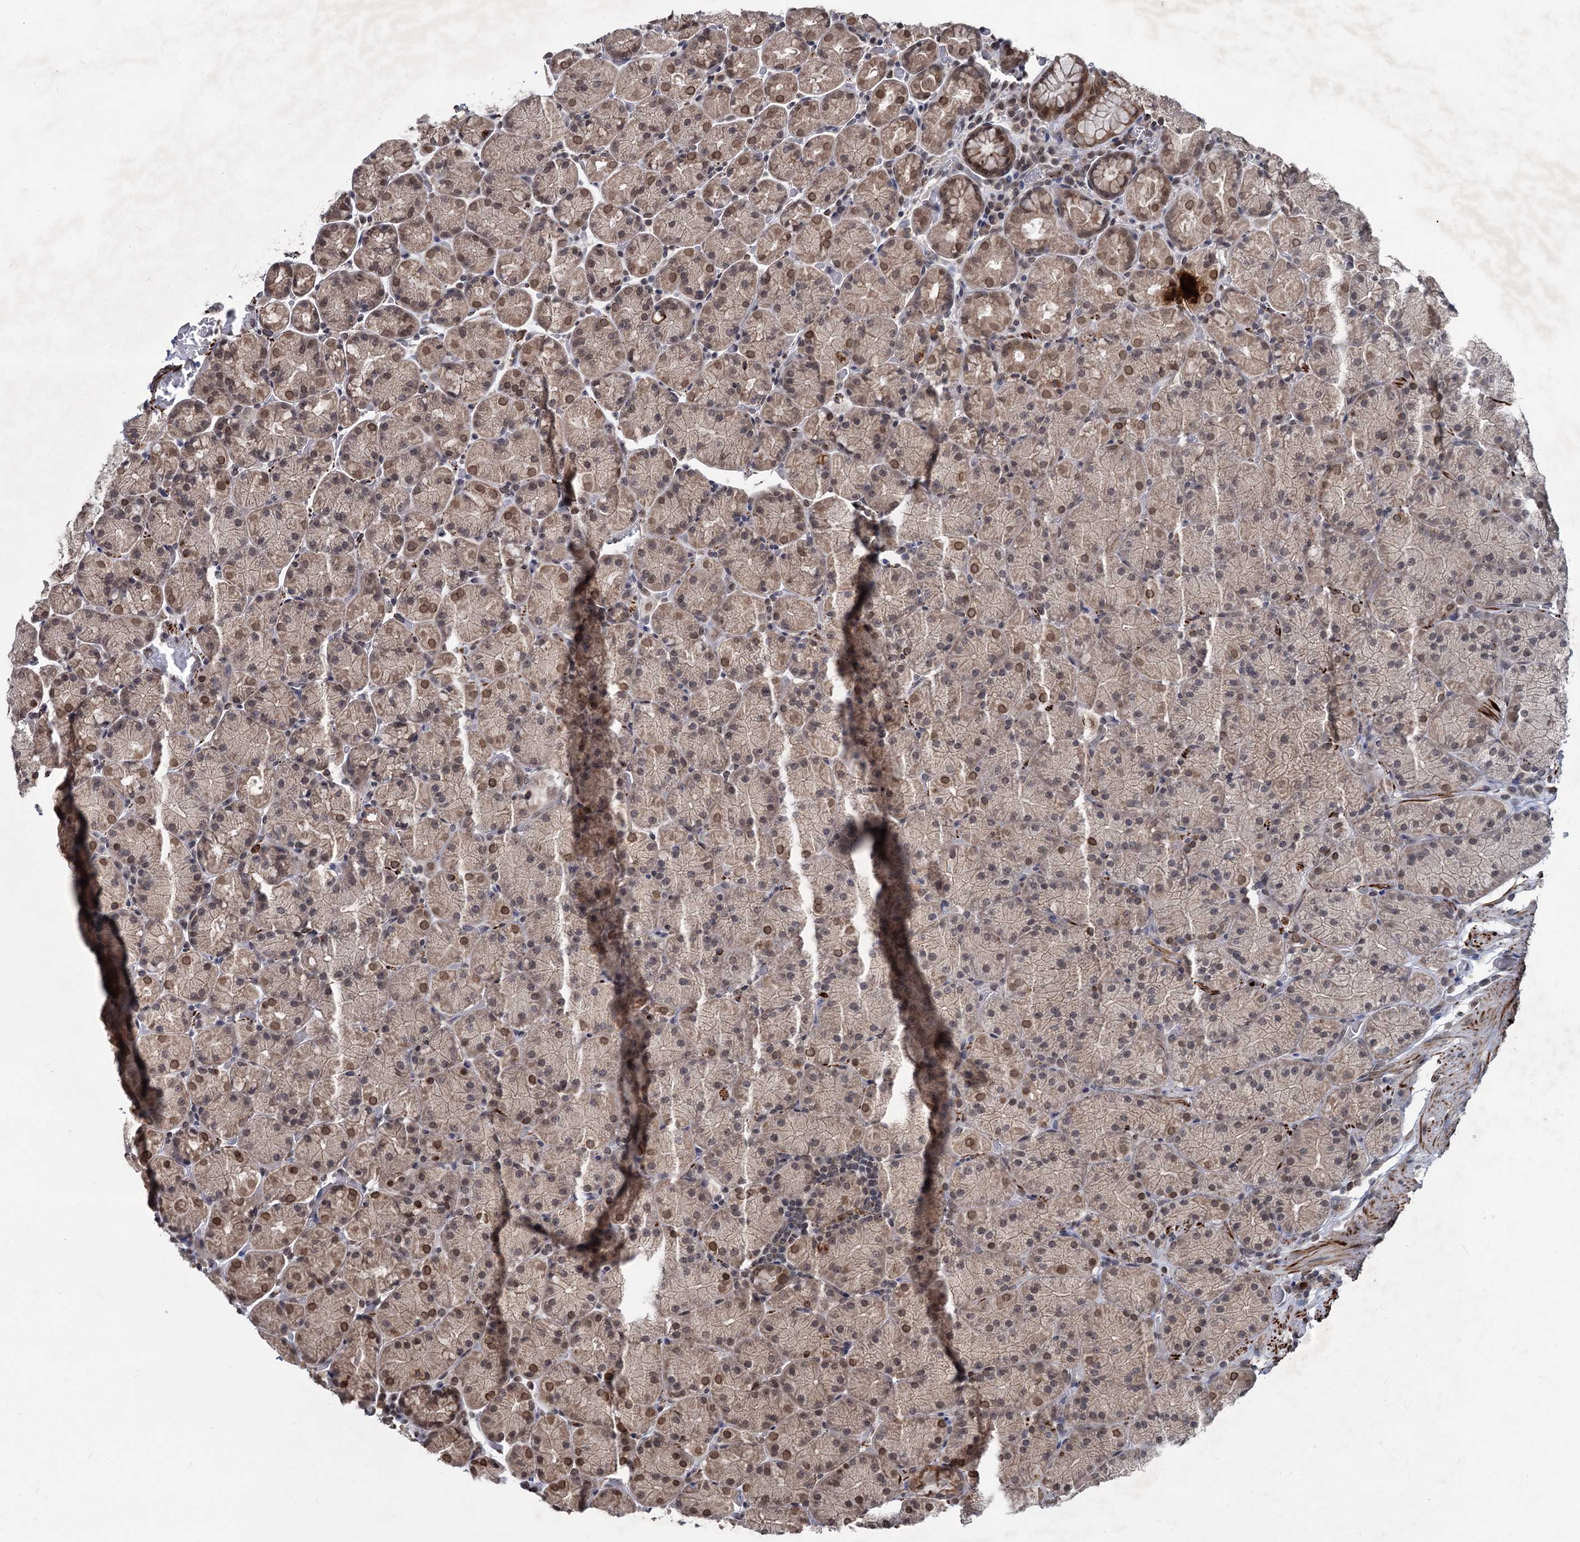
{"staining": {"intensity": "moderate", "quantity": "25%-75%", "location": "cytoplasmic/membranous,nuclear"}, "tissue": "stomach", "cell_type": "Glandular cells", "image_type": "normal", "snomed": [{"axis": "morphology", "description": "Normal tissue, NOS"}, {"axis": "topography", "description": "Stomach, upper"}, {"axis": "topography", "description": "Stomach, lower"}], "caption": "Stomach stained for a protein (brown) displays moderate cytoplasmic/membranous,nuclear positive positivity in approximately 25%-75% of glandular cells.", "gene": "RNF6", "patient": {"sex": "male", "age": 80}}